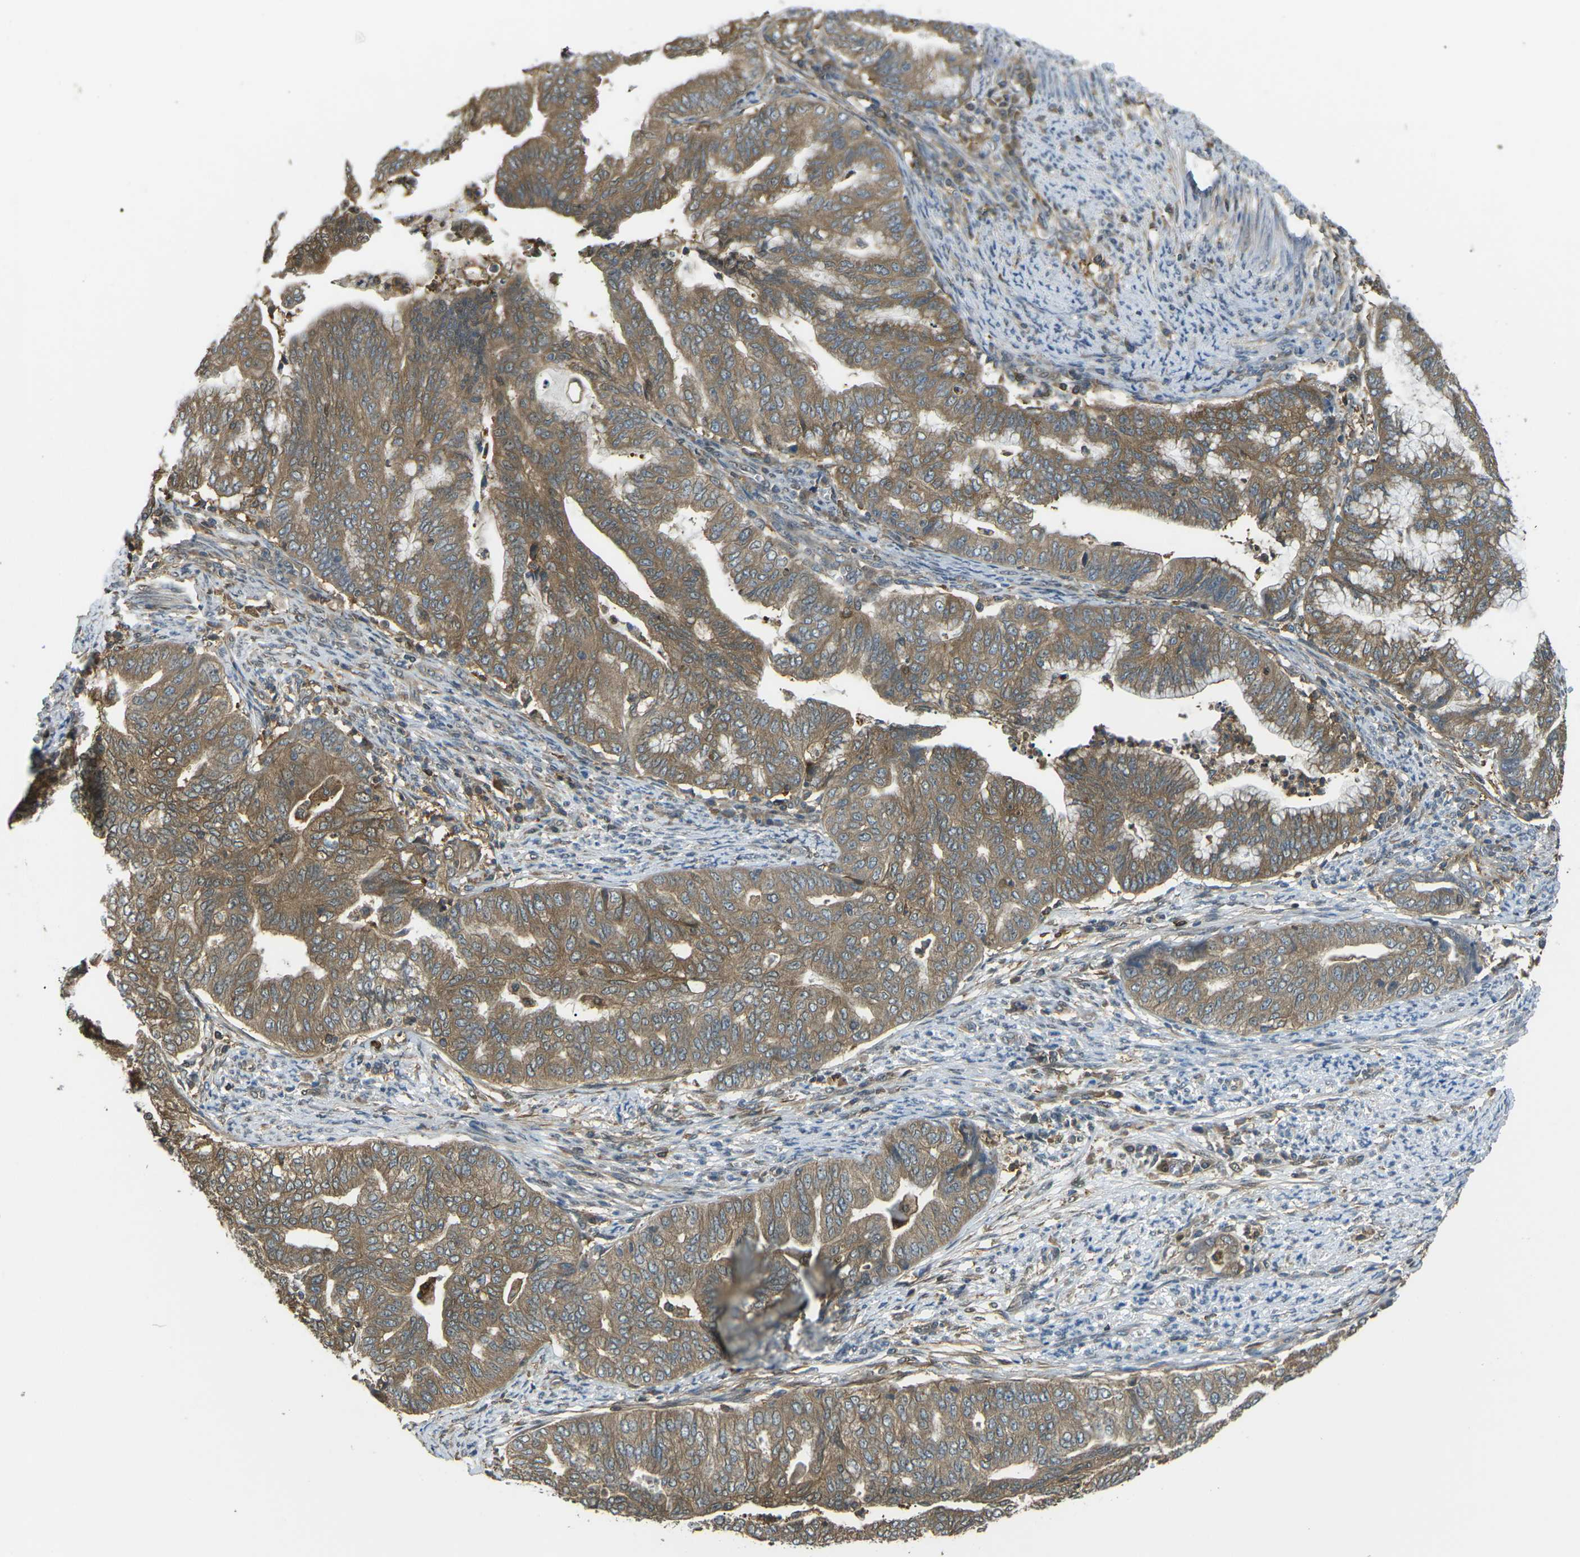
{"staining": {"intensity": "moderate", "quantity": ">75%", "location": "cytoplasmic/membranous"}, "tissue": "endometrial cancer", "cell_type": "Tumor cells", "image_type": "cancer", "snomed": [{"axis": "morphology", "description": "Adenocarcinoma, NOS"}, {"axis": "topography", "description": "Endometrium"}], "caption": "Protein staining of endometrial cancer (adenocarcinoma) tissue demonstrates moderate cytoplasmic/membranous staining in about >75% of tumor cells. (Brightfield microscopy of DAB IHC at high magnification).", "gene": "PIEZO2", "patient": {"sex": "female", "age": 79}}